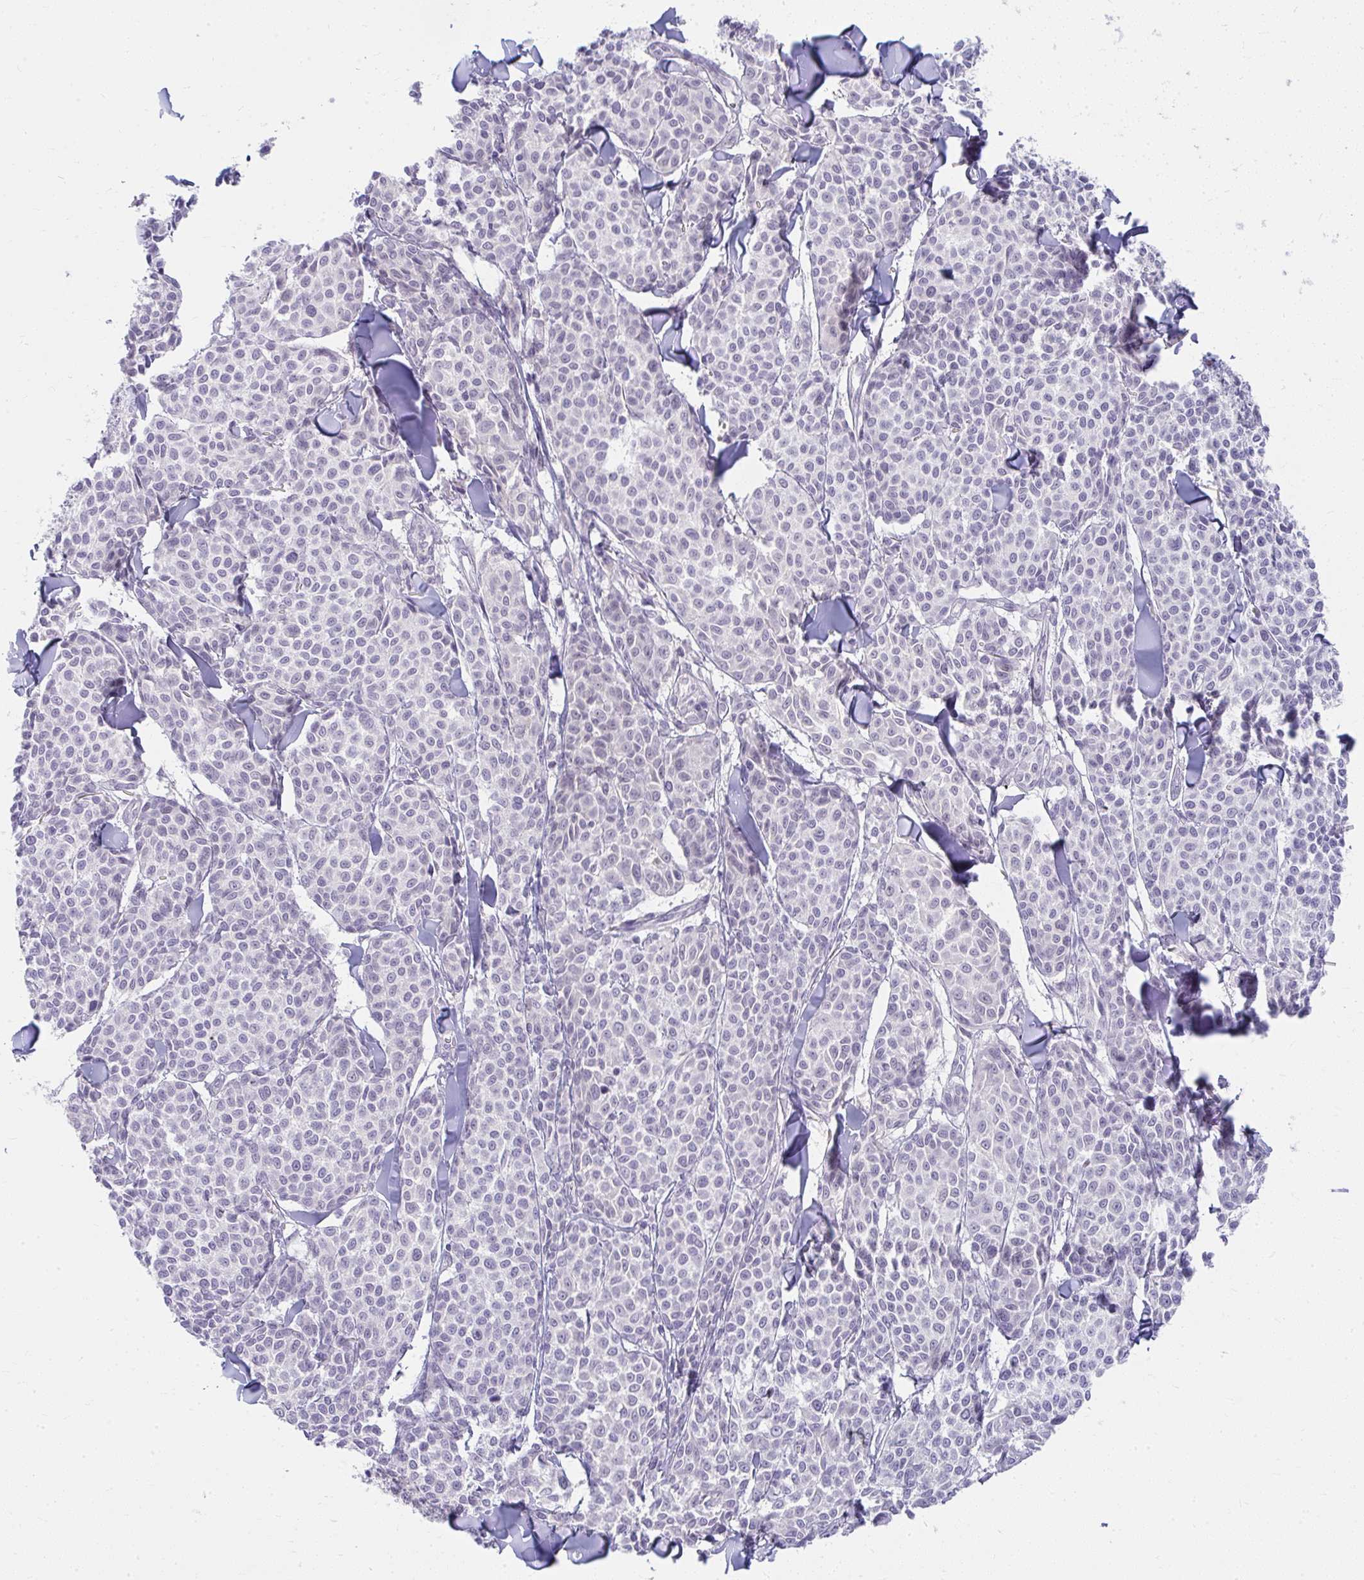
{"staining": {"intensity": "negative", "quantity": "none", "location": "none"}, "tissue": "melanoma", "cell_type": "Tumor cells", "image_type": "cancer", "snomed": [{"axis": "morphology", "description": "Malignant melanoma, NOS"}, {"axis": "topography", "description": "Skin"}], "caption": "Immunohistochemistry of melanoma displays no positivity in tumor cells.", "gene": "UGT3A2", "patient": {"sex": "male", "age": 46}}